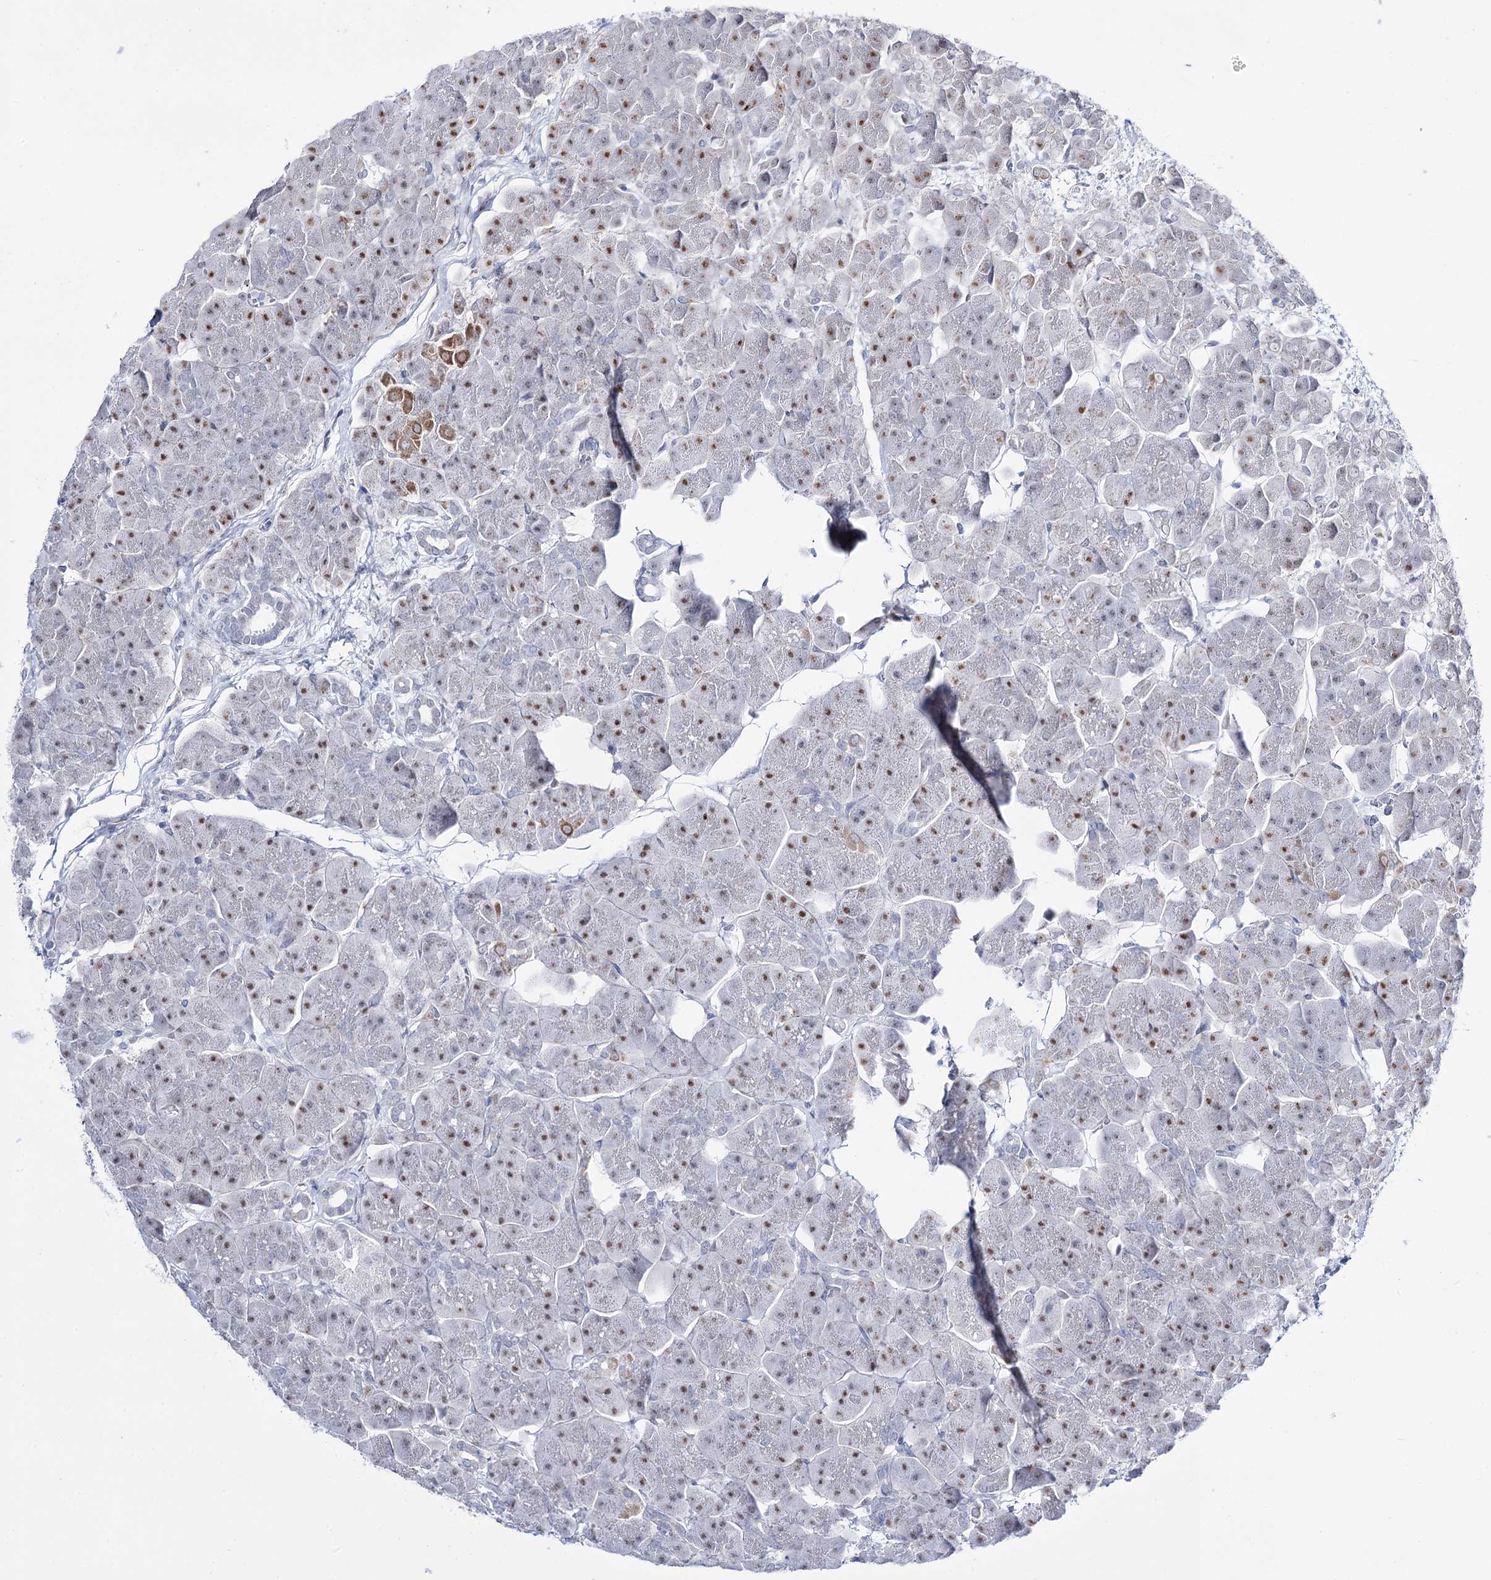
{"staining": {"intensity": "moderate", "quantity": "<25%", "location": "cytoplasmic/membranous,nuclear"}, "tissue": "pancreas", "cell_type": "Exocrine glandular cells", "image_type": "normal", "snomed": [{"axis": "morphology", "description": "Normal tissue, NOS"}, {"axis": "topography", "description": "Pancreas"}], "caption": "Immunohistochemistry (DAB (3,3'-diaminobenzidine)) staining of unremarkable pancreas shows moderate cytoplasmic/membranous,nuclear protein positivity in about <25% of exocrine glandular cells.", "gene": "RBM15B", "patient": {"sex": "male", "age": 66}}